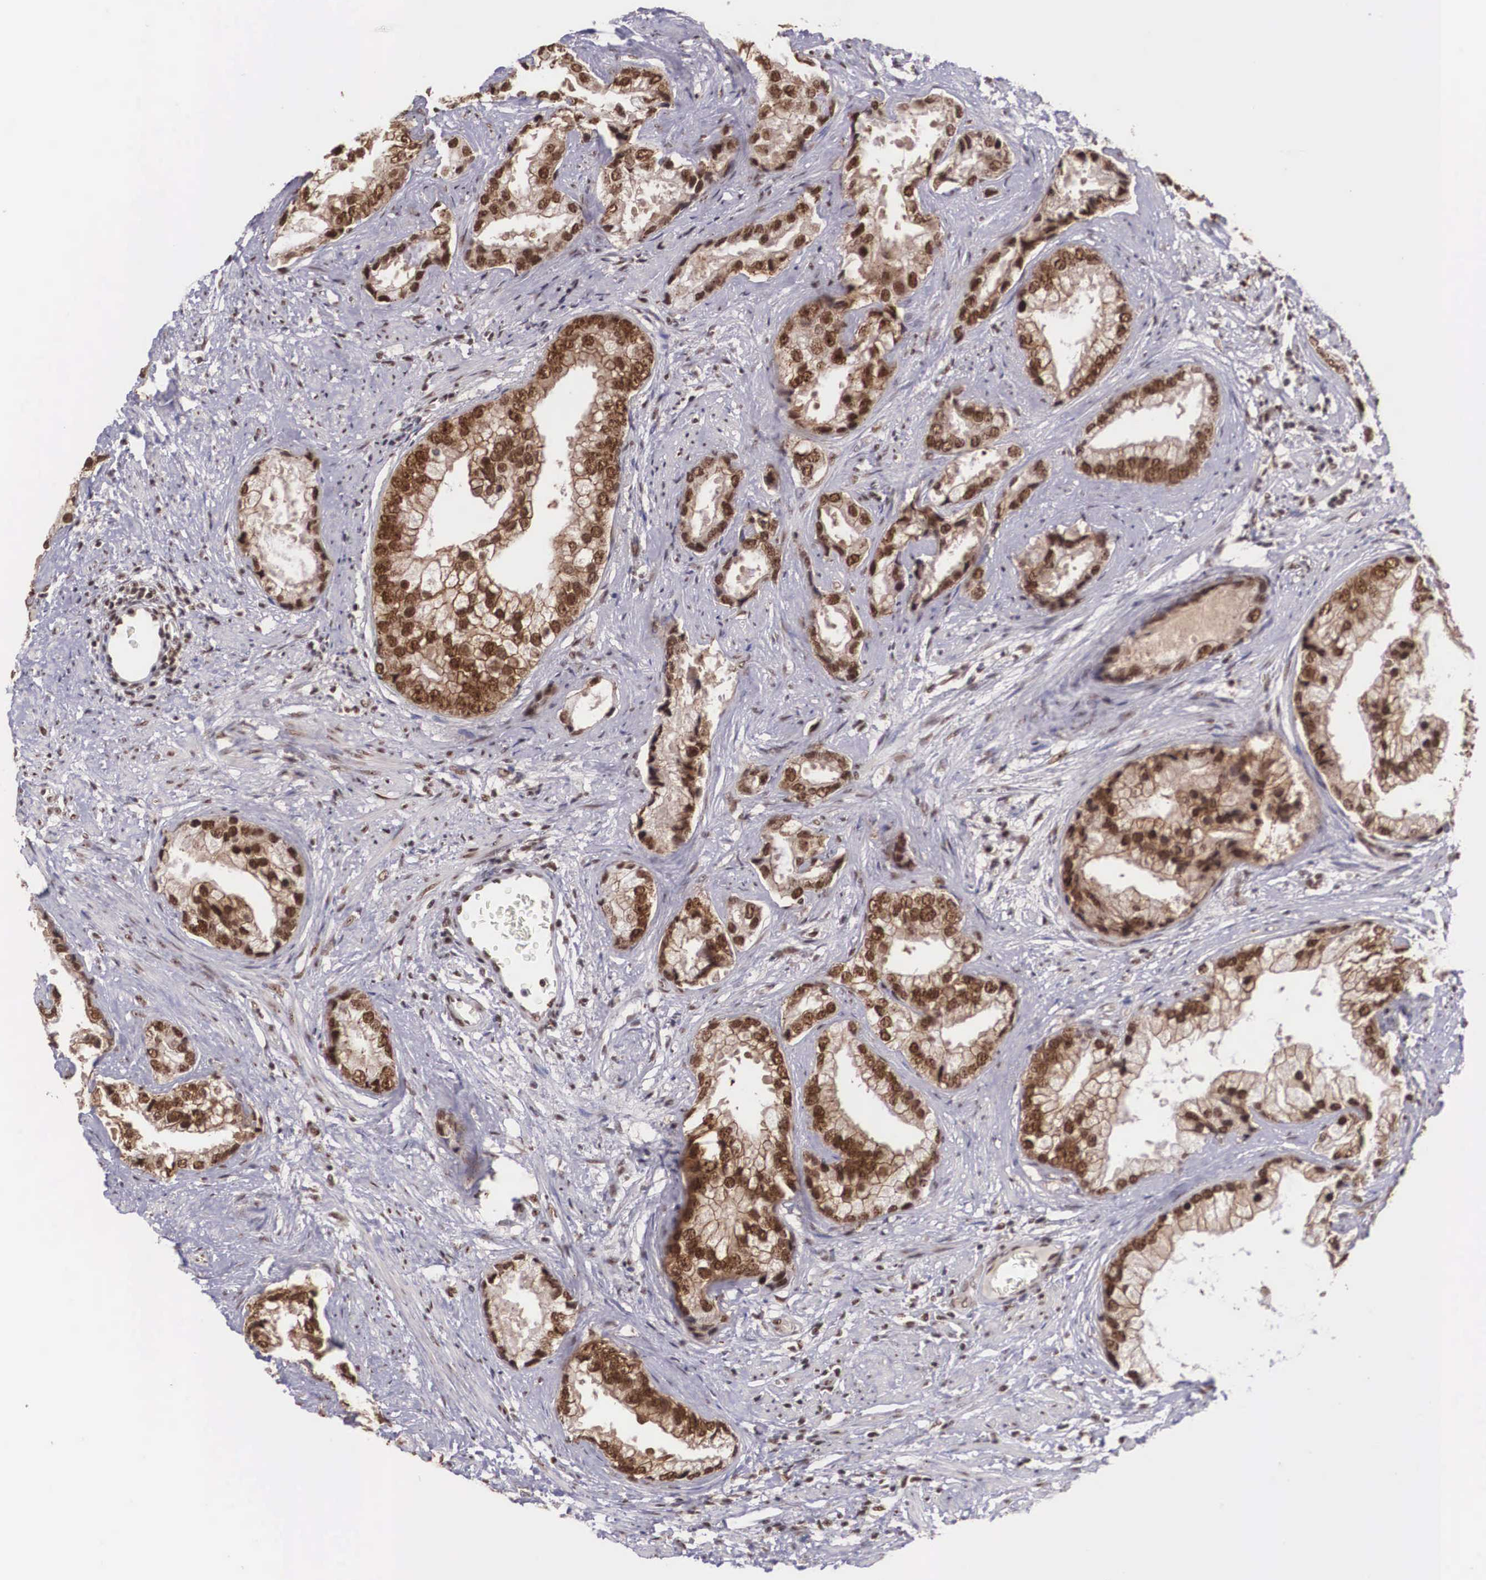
{"staining": {"intensity": "strong", "quantity": ">75%", "location": "cytoplasmic/membranous,nuclear"}, "tissue": "prostate cancer", "cell_type": "Tumor cells", "image_type": "cancer", "snomed": [{"axis": "morphology", "description": "Adenocarcinoma, Medium grade"}, {"axis": "topography", "description": "Prostate"}], "caption": "This is a photomicrograph of immunohistochemistry staining of prostate adenocarcinoma (medium-grade), which shows strong expression in the cytoplasmic/membranous and nuclear of tumor cells.", "gene": "POLR2F", "patient": {"sex": "male", "age": 65}}